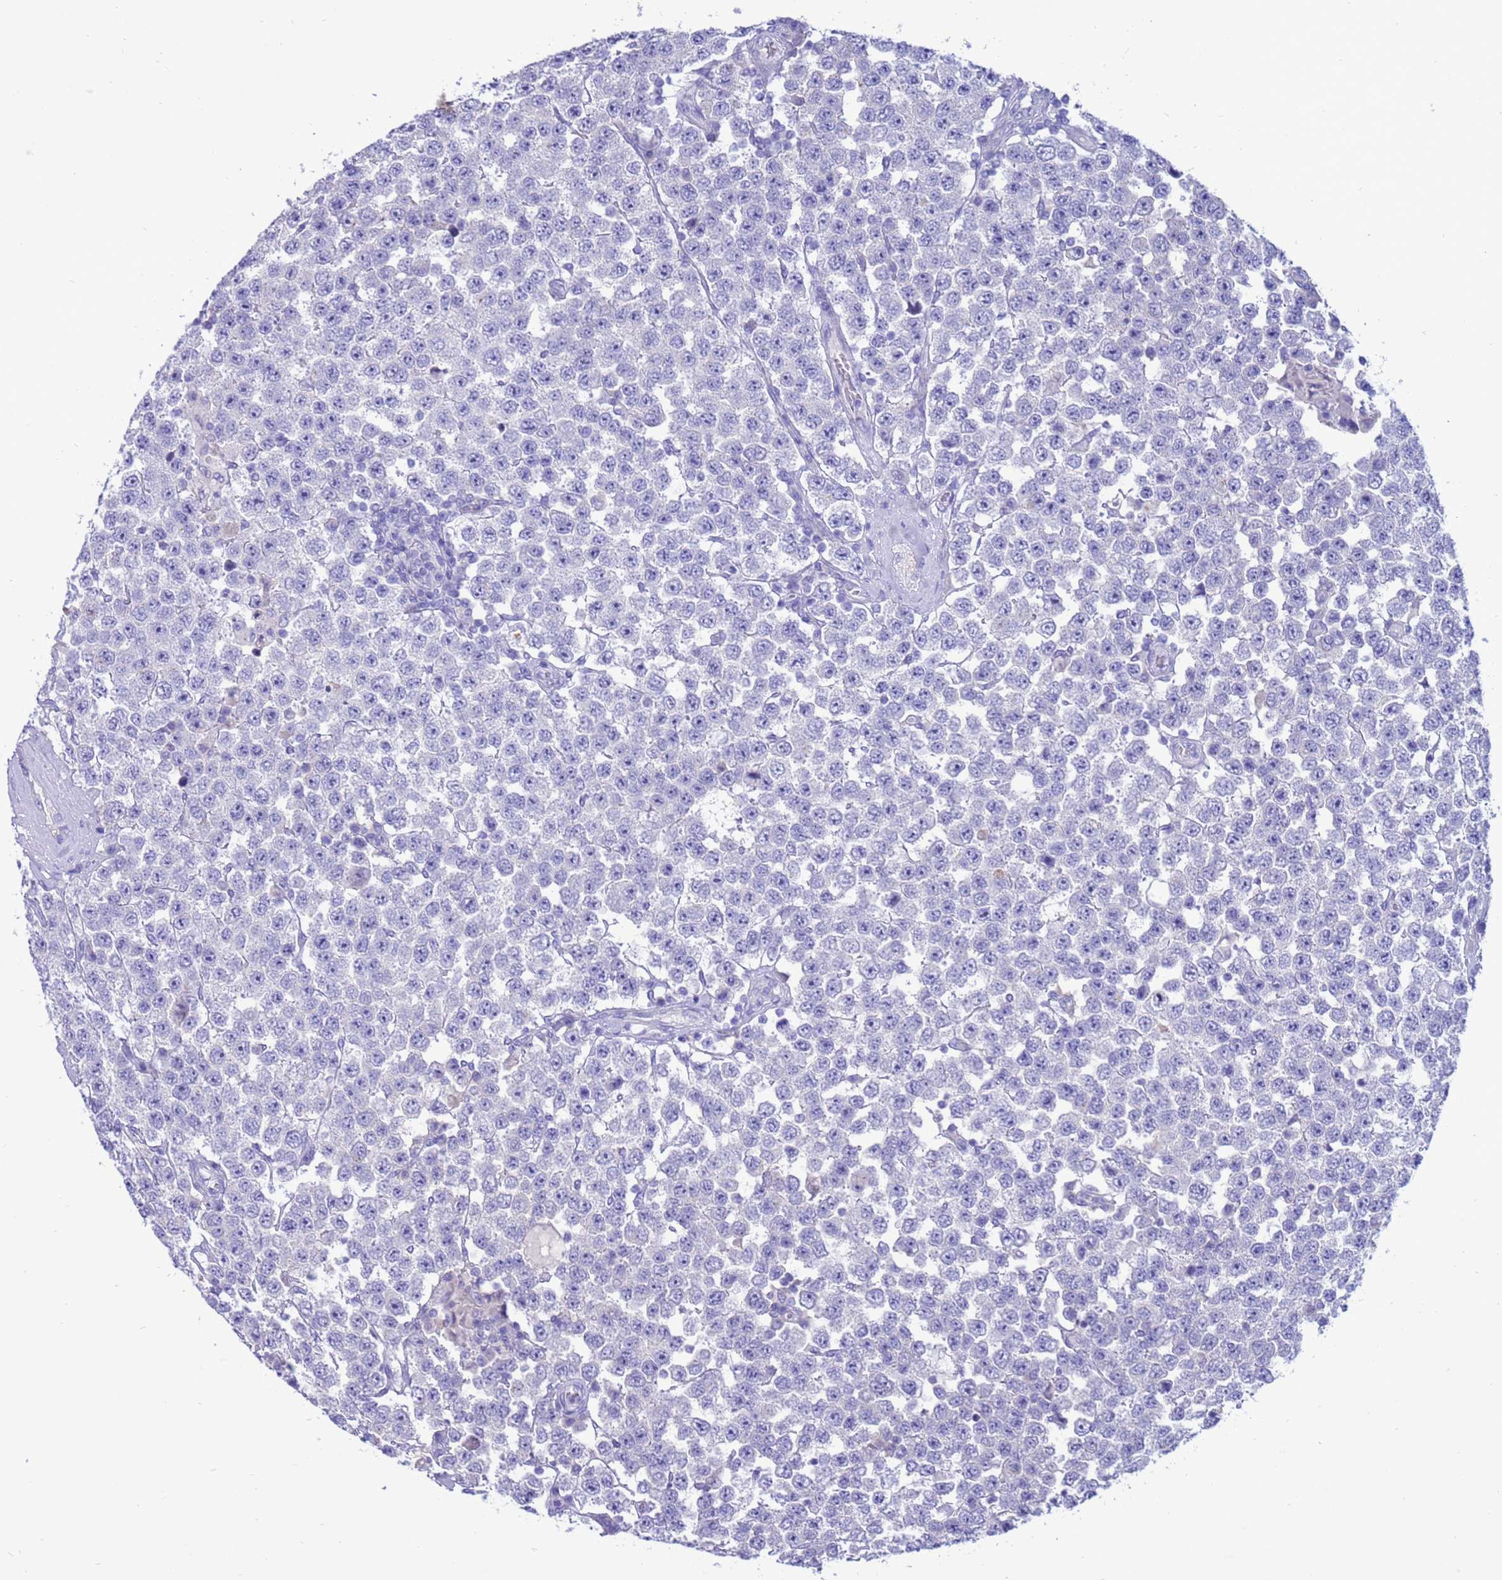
{"staining": {"intensity": "negative", "quantity": "none", "location": "none"}, "tissue": "testis cancer", "cell_type": "Tumor cells", "image_type": "cancer", "snomed": [{"axis": "morphology", "description": "Seminoma, NOS"}, {"axis": "topography", "description": "Testis"}], "caption": "Testis cancer (seminoma) stained for a protein using immunohistochemistry exhibits no staining tumor cells.", "gene": "PDE10A", "patient": {"sex": "male", "age": 28}}